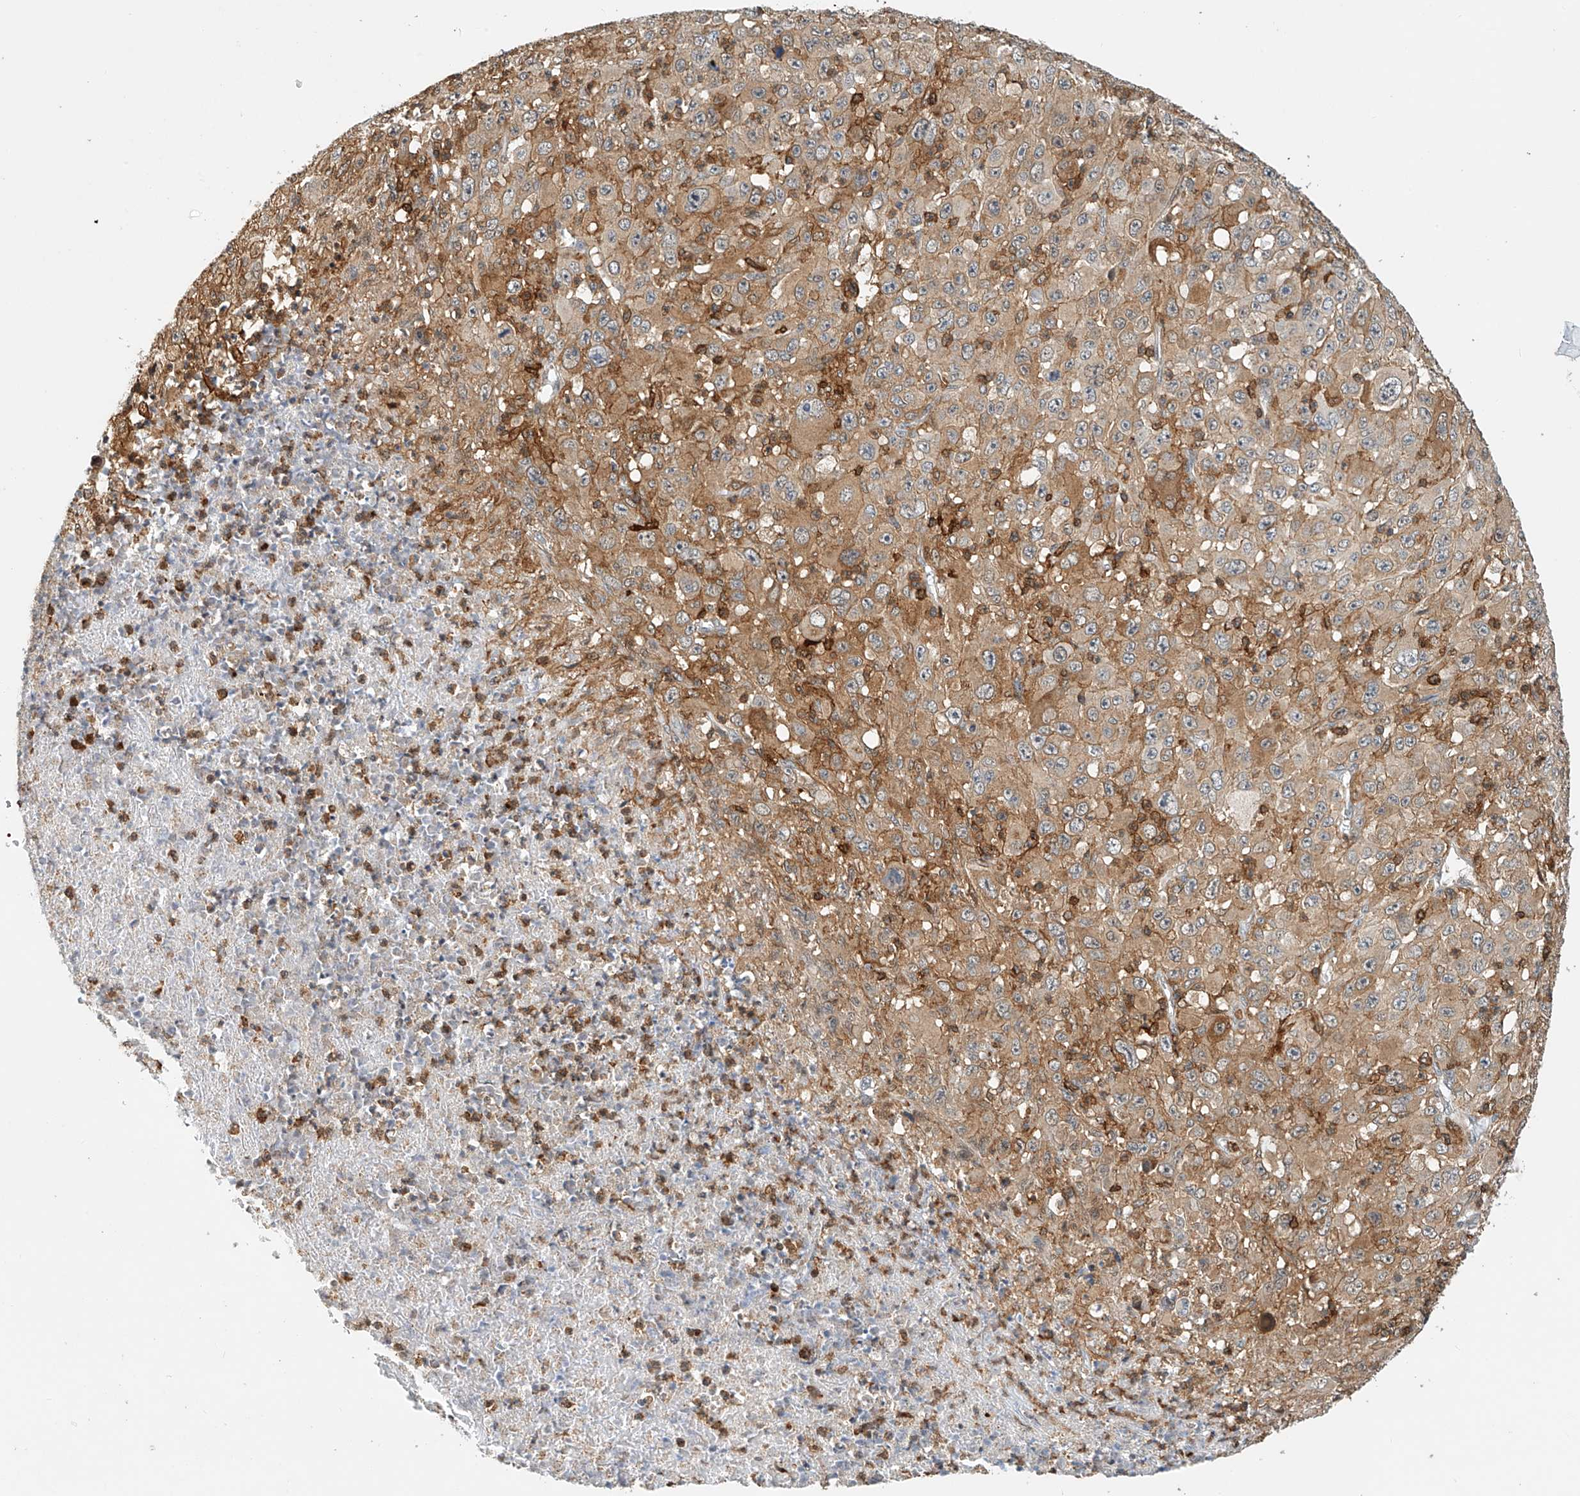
{"staining": {"intensity": "moderate", "quantity": "25%-75%", "location": "cytoplasmic/membranous"}, "tissue": "melanoma", "cell_type": "Tumor cells", "image_type": "cancer", "snomed": [{"axis": "morphology", "description": "Malignant melanoma, Metastatic site"}, {"axis": "topography", "description": "Skin"}], "caption": "Moderate cytoplasmic/membranous protein staining is identified in about 25%-75% of tumor cells in malignant melanoma (metastatic site). (brown staining indicates protein expression, while blue staining denotes nuclei).", "gene": "MICAL1", "patient": {"sex": "female", "age": 56}}